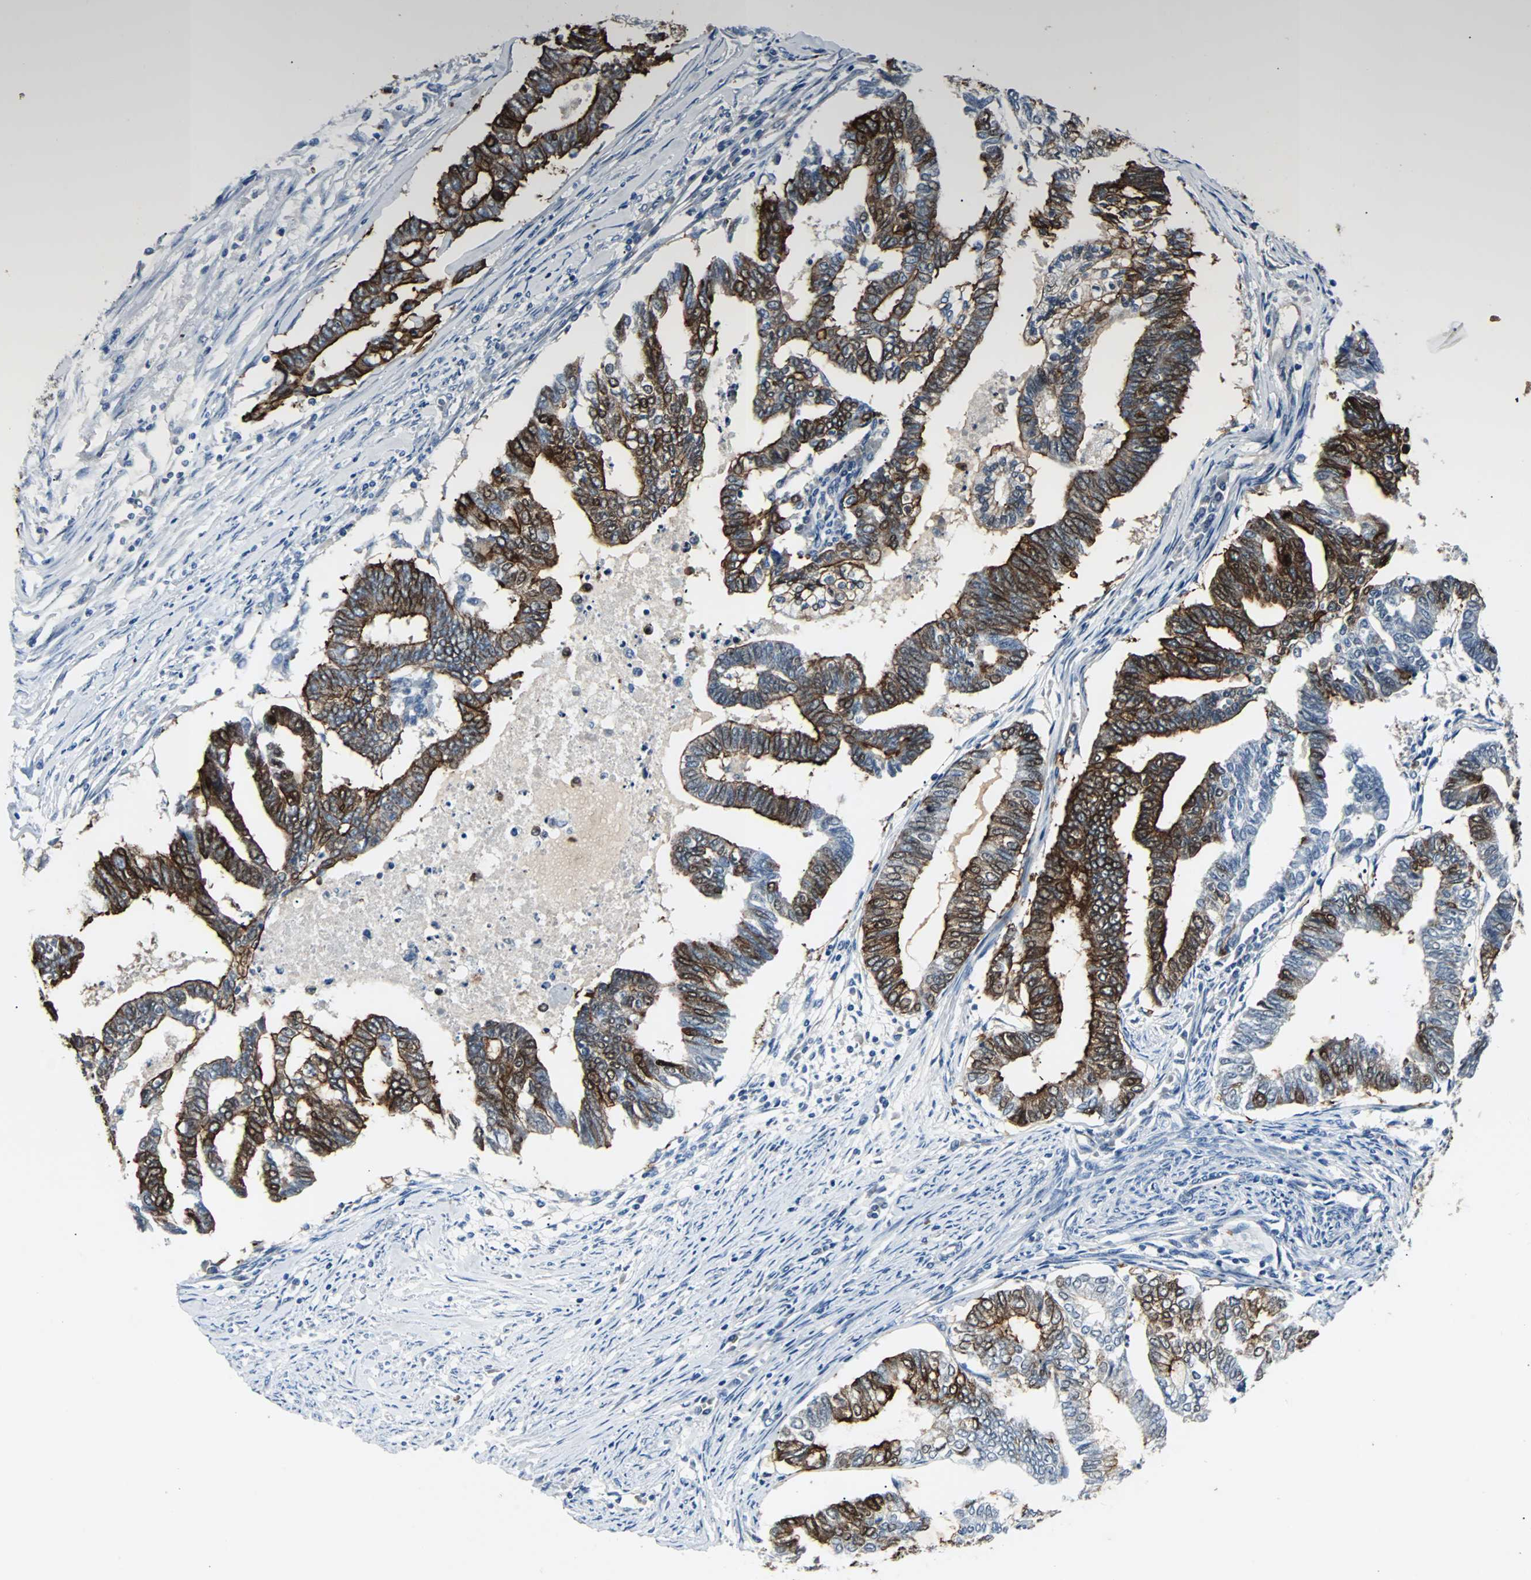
{"staining": {"intensity": "strong", "quantity": "25%-75%", "location": "cytoplasmic/membranous"}, "tissue": "endometrial cancer", "cell_type": "Tumor cells", "image_type": "cancer", "snomed": [{"axis": "morphology", "description": "Adenocarcinoma, NOS"}, {"axis": "topography", "description": "Endometrium"}], "caption": "Tumor cells reveal strong cytoplasmic/membranous staining in about 25%-75% of cells in endometrial cancer (adenocarcinoma). (DAB IHC, brown staining for protein, blue staining for nuclei).", "gene": "CMC2", "patient": {"sex": "female", "age": 79}}